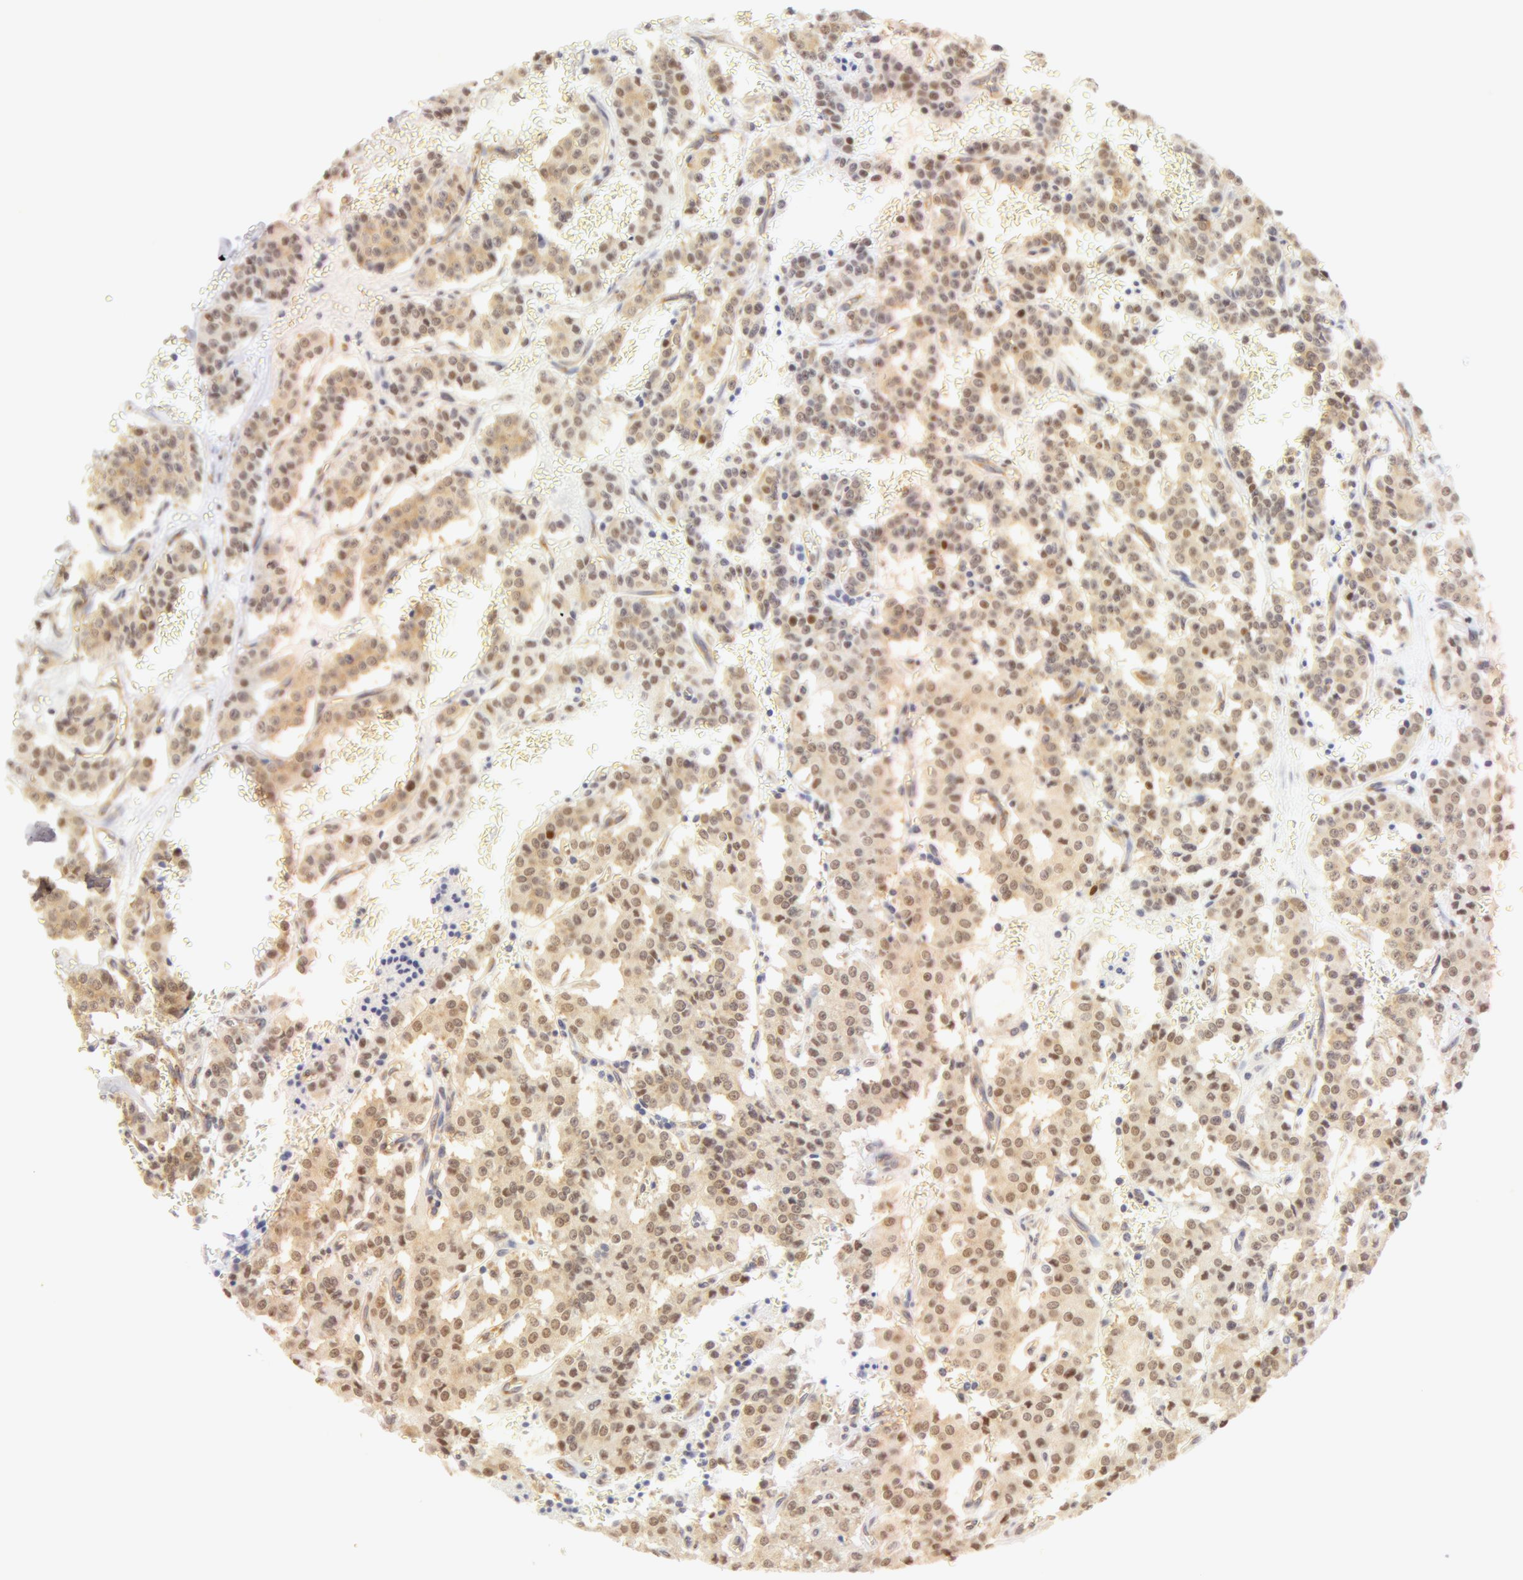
{"staining": {"intensity": "weak", "quantity": ">75%", "location": "cytoplasmic/membranous"}, "tissue": "carcinoid", "cell_type": "Tumor cells", "image_type": "cancer", "snomed": [{"axis": "morphology", "description": "Carcinoid, malignant, NOS"}, {"axis": "topography", "description": "Bronchus"}], "caption": "The photomicrograph displays staining of carcinoid, revealing weak cytoplasmic/membranous protein positivity (brown color) within tumor cells. The protein is shown in brown color, while the nuclei are stained blue.", "gene": "DDX3Y", "patient": {"sex": "male", "age": 55}}